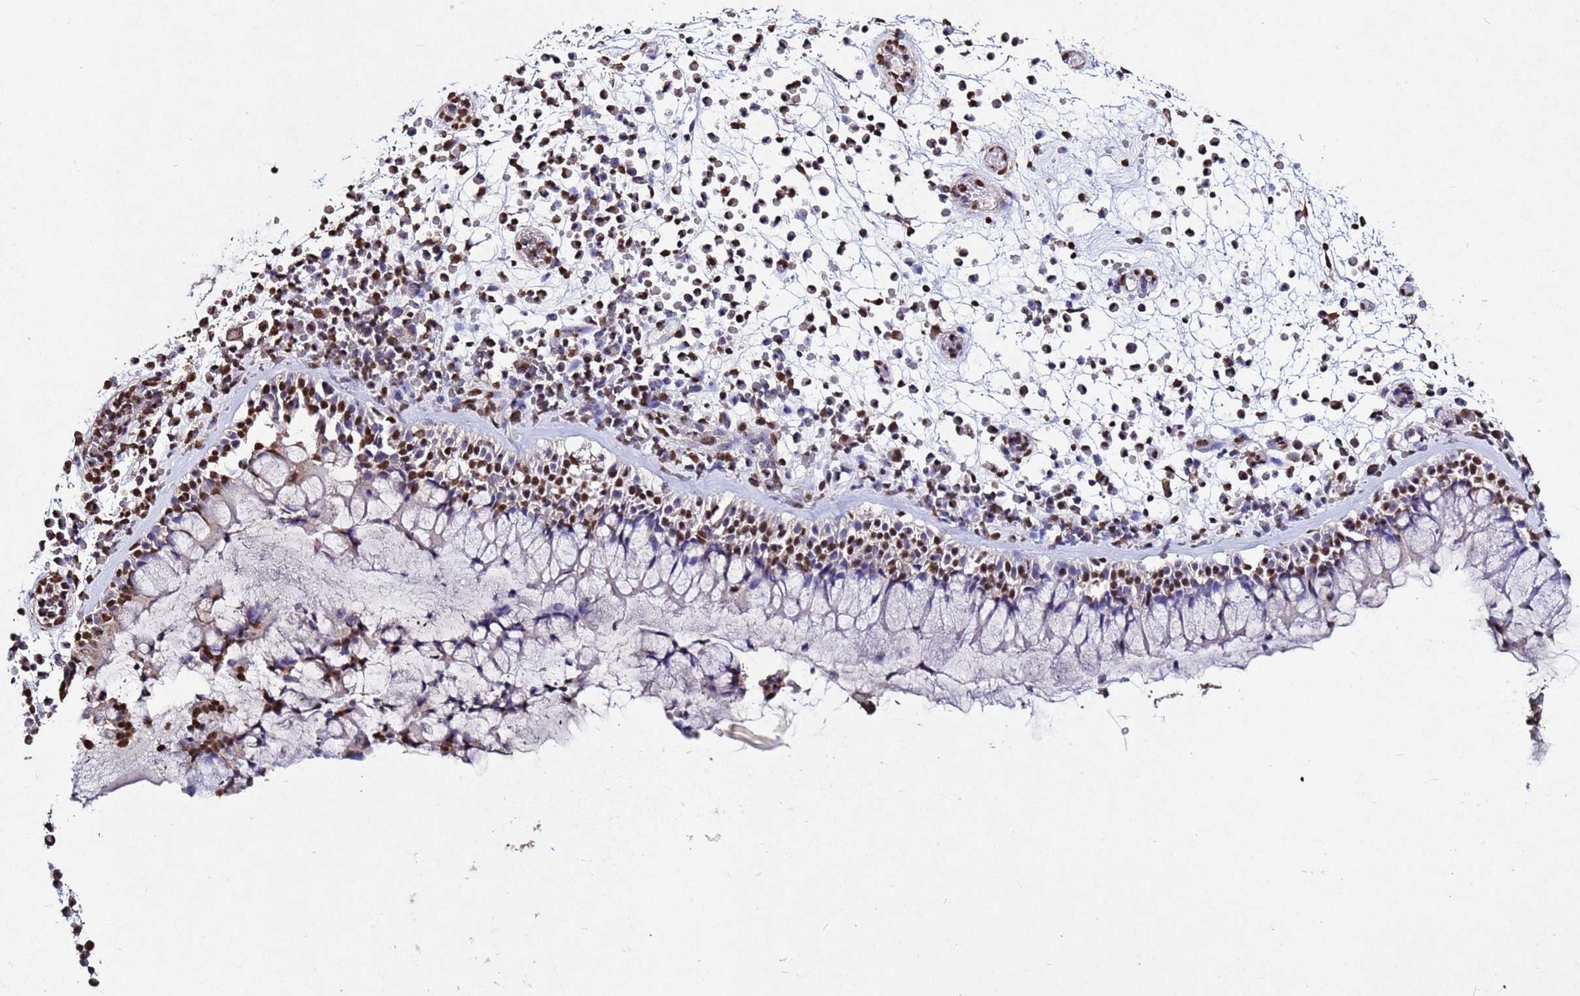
{"staining": {"intensity": "moderate", "quantity": "25%-75%", "location": "nuclear"}, "tissue": "nasopharynx", "cell_type": "Respiratory epithelial cells", "image_type": "normal", "snomed": [{"axis": "morphology", "description": "Normal tissue, NOS"}, {"axis": "morphology", "description": "Inflammation, NOS"}, {"axis": "morphology", "description": "Malignant melanoma, Metastatic site"}, {"axis": "topography", "description": "Nasopharynx"}], "caption": "Immunohistochemistry histopathology image of normal nasopharynx: human nasopharynx stained using IHC demonstrates medium levels of moderate protein expression localized specifically in the nuclear of respiratory epithelial cells, appearing as a nuclear brown color.", "gene": "MYOCD", "patient": {"sex": "male", "age": 70}}